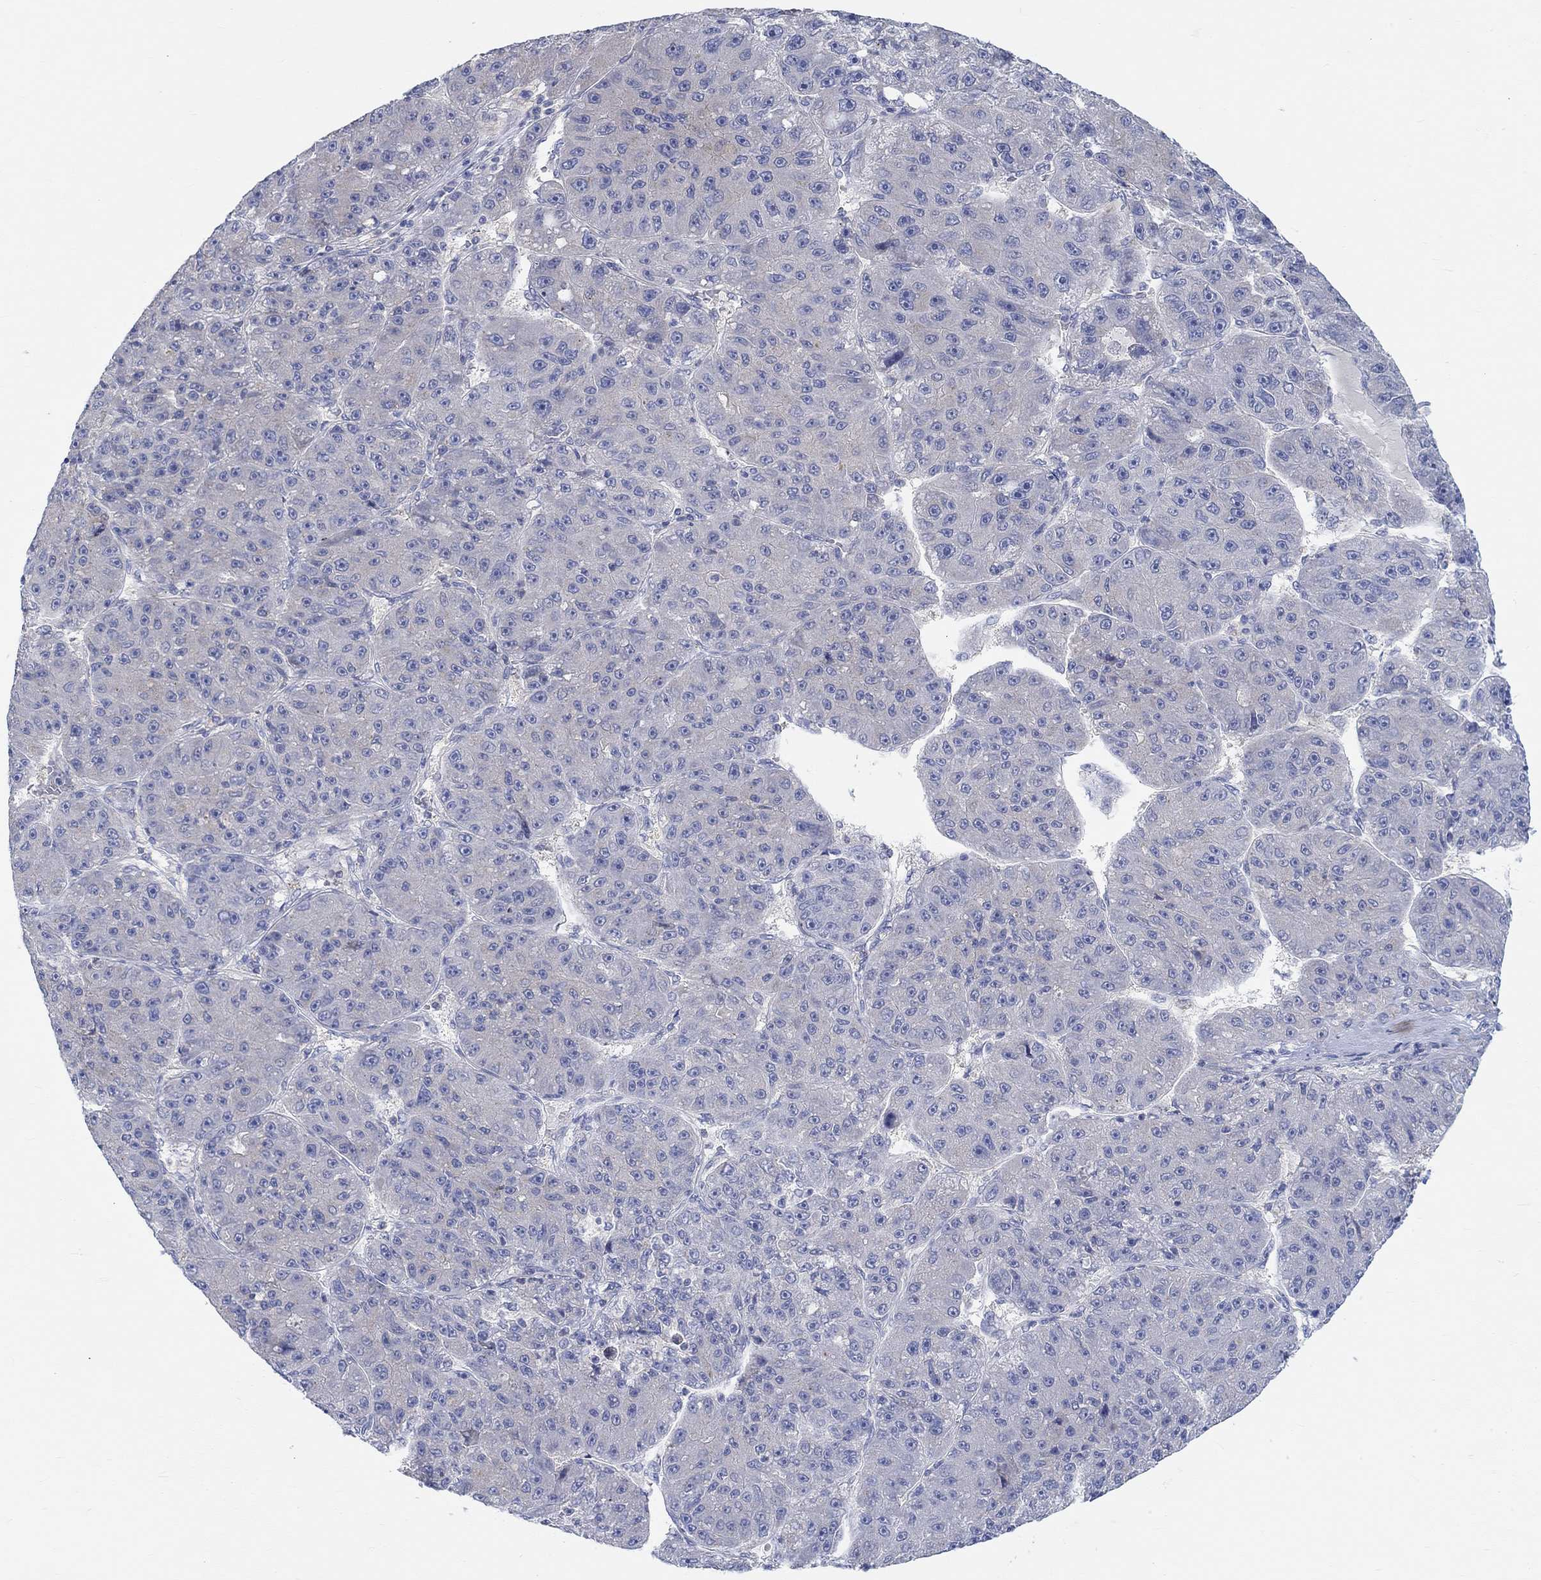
{"staining": {"intensity": "negative", "quantity": "none", "location": "none"}, "tissue": "liver cancer", "cell_type": "Tumor cells", "image_type": "cancer", "snomed": [{"axis": "morphology", "description": "Carcinoma, Hepatocellular, NOS"}, {"axis": "topography", "description": "Liver"}], "caption": "The immunohistochemistry (IHC) photomicrograph has no significant staining in tumor cells of liver cancer tissue.", "gene": "NAV3", "patient": {"sex": "male", "age": 67}}